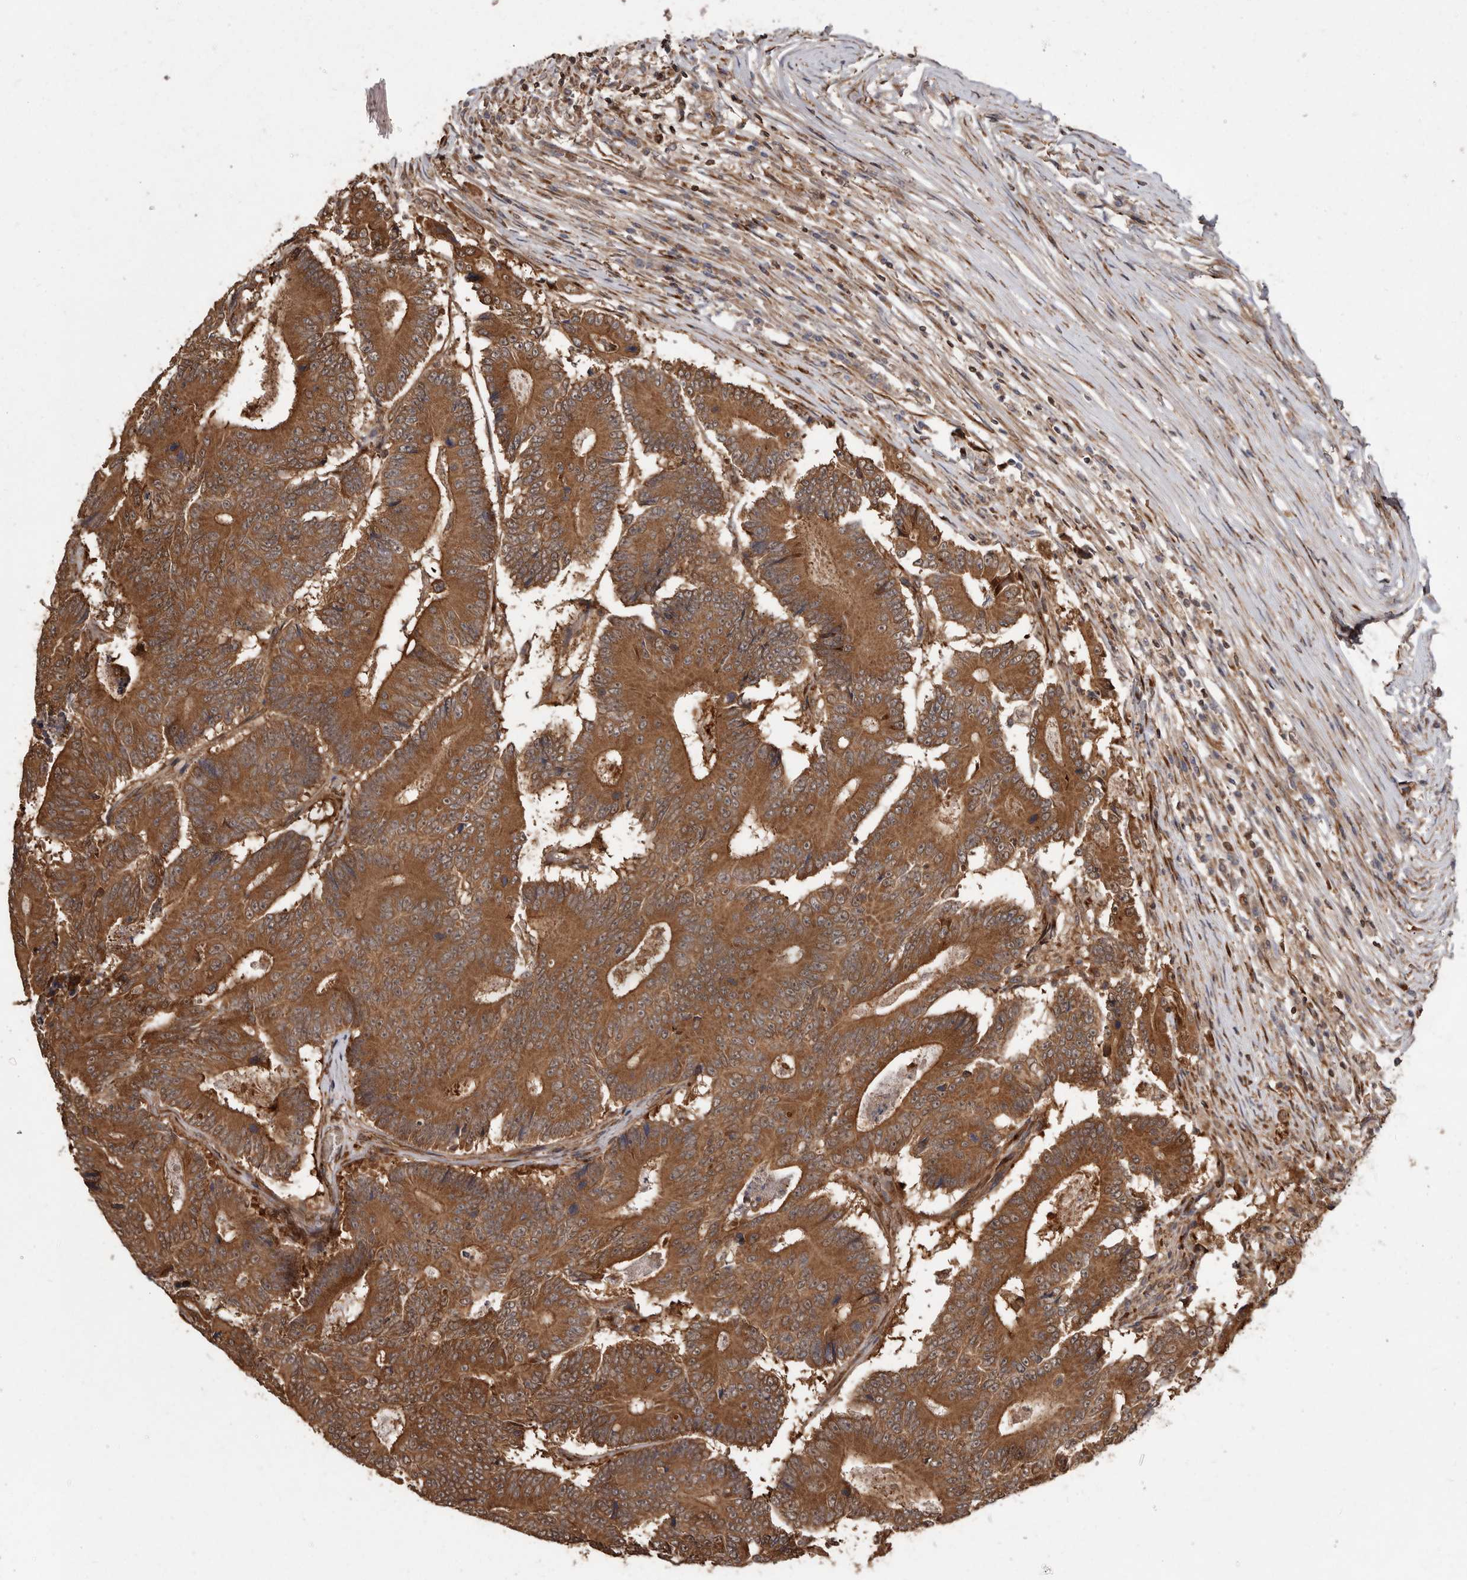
{"staining": {"intensity": "strong", "quantity": ">75%", "location": "cytoplasmic/membranous"}, "tissue": "colorectal cancer", "cell_type": "Tumor cells", "image_type": "cancer", "snomed": [{"axis": "morphology", "description": "Adenocarcinoma, NOS"}, {"axis": "topography", "description": "Colon"}], "caption": "High-magnification brightfield microscopy of colorectal cancer (adenocarcinoma) stained with DAB (3,3'-diaminobenzidine) (brown) and counterstained with hematoxylin (blue). tumor cells exhibit strong cytoplasmic/membranous staining is appreciated in approximately>75% of cells. (DAB = brown stain, brightfield microscopy at high magnification).", "gene": "FLAD1", "patient": {"sex": "male", "age": 83}}